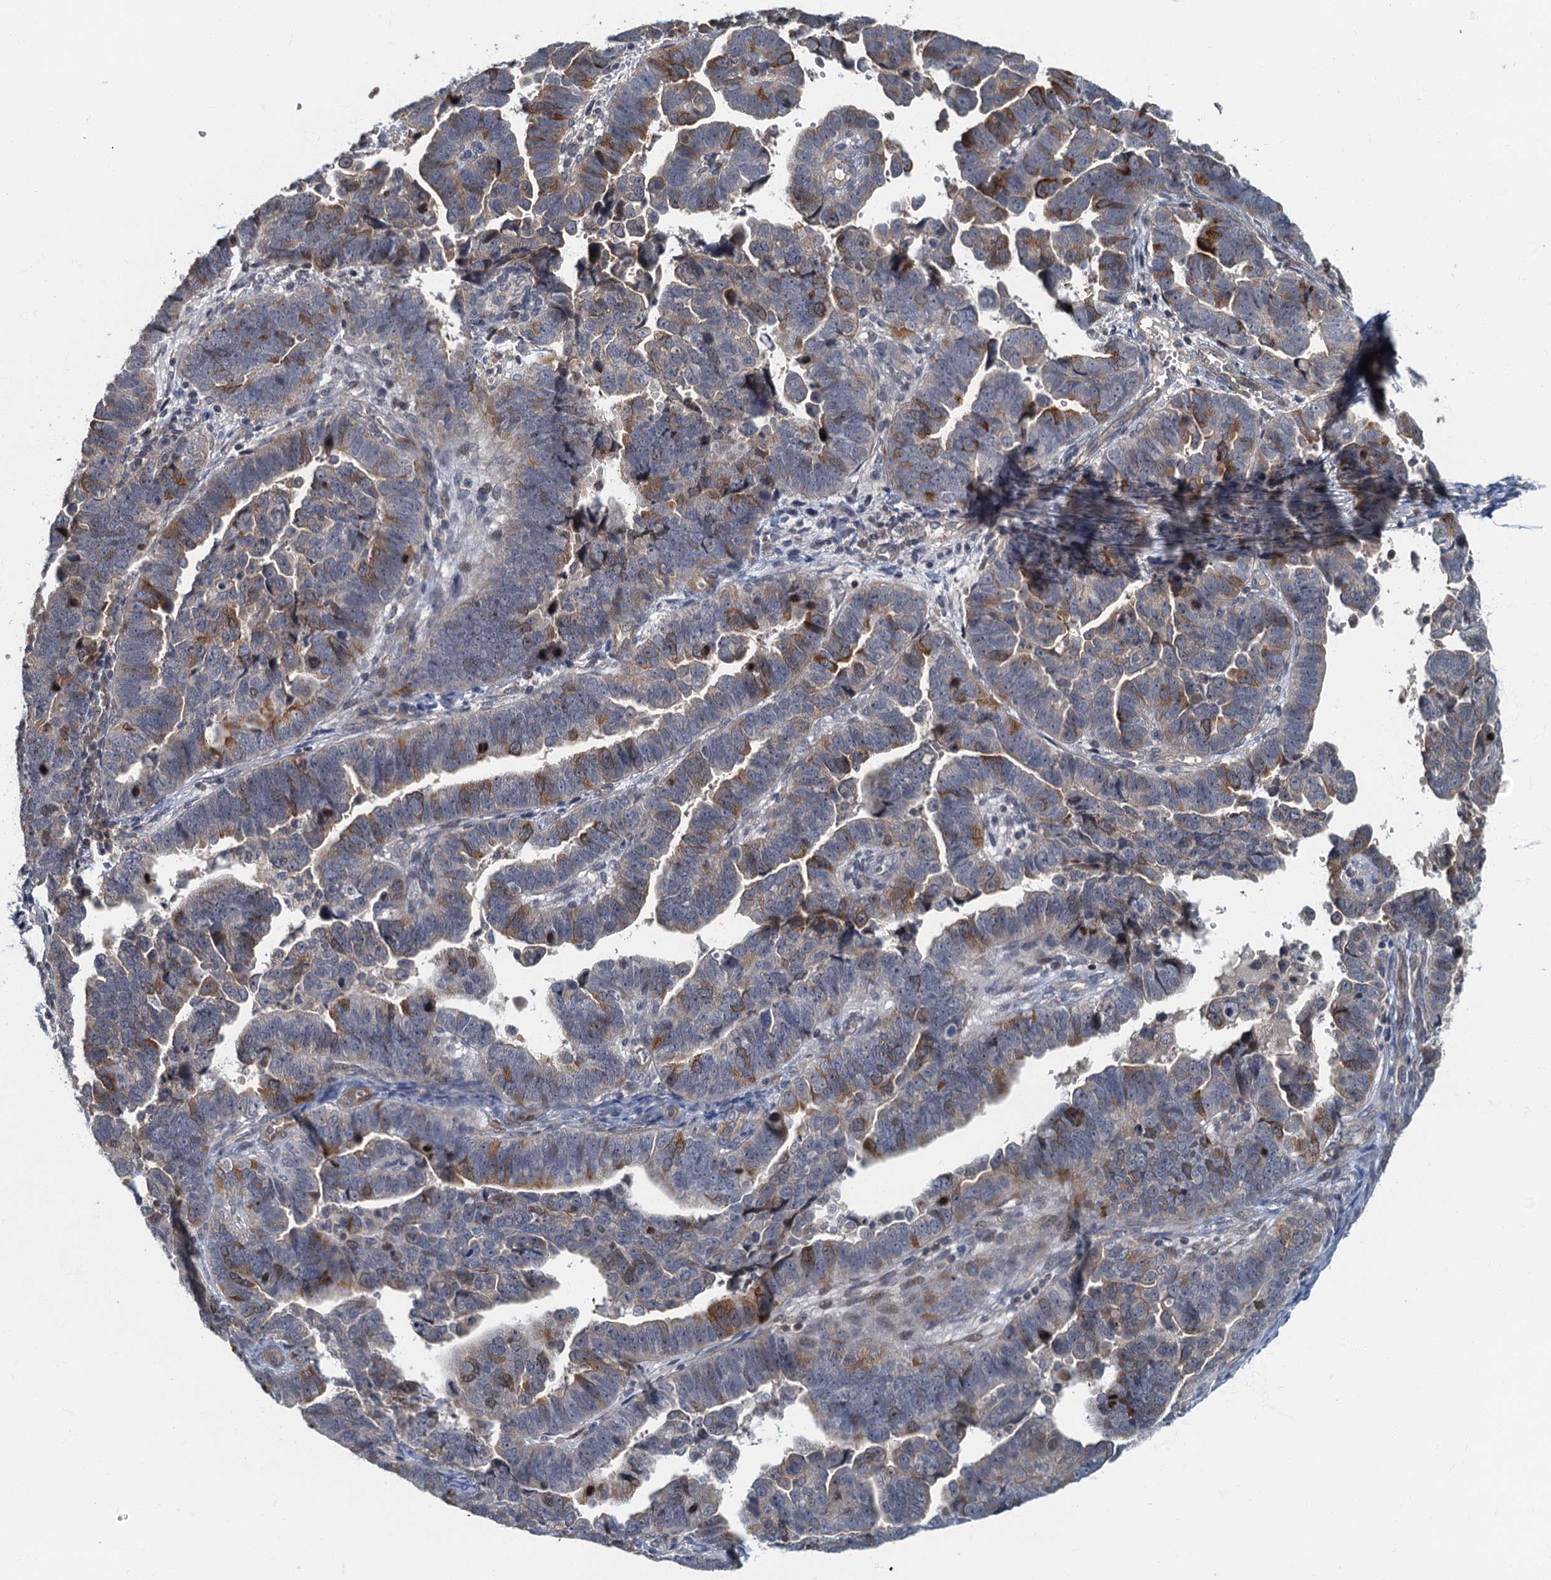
{"staining": {"intensity": "weak", "quantity": "<25%", "location": "cytoplasmic/membranous"}, "tissue": "endometrial cancer", "cell_type": "Tumor cells", "image_type": "cancer", "snomed": [{"axis": "morphology", "description": "Adenocarcinoma, NOS"}, {"axis": "topography", "description": "Endometrium"}], "caption": "Adenocarcinoma (endometrial) was stained to show a protein in brown. There is no significant positivity in tumor cells. (Stains: DAB immunohistochemistry with hematoxylin counter stain, Microscopy: brightfield microscopy at high magnification).", "gene": "CKAP2L", "patient": {"sex": "female", "age": 75}}